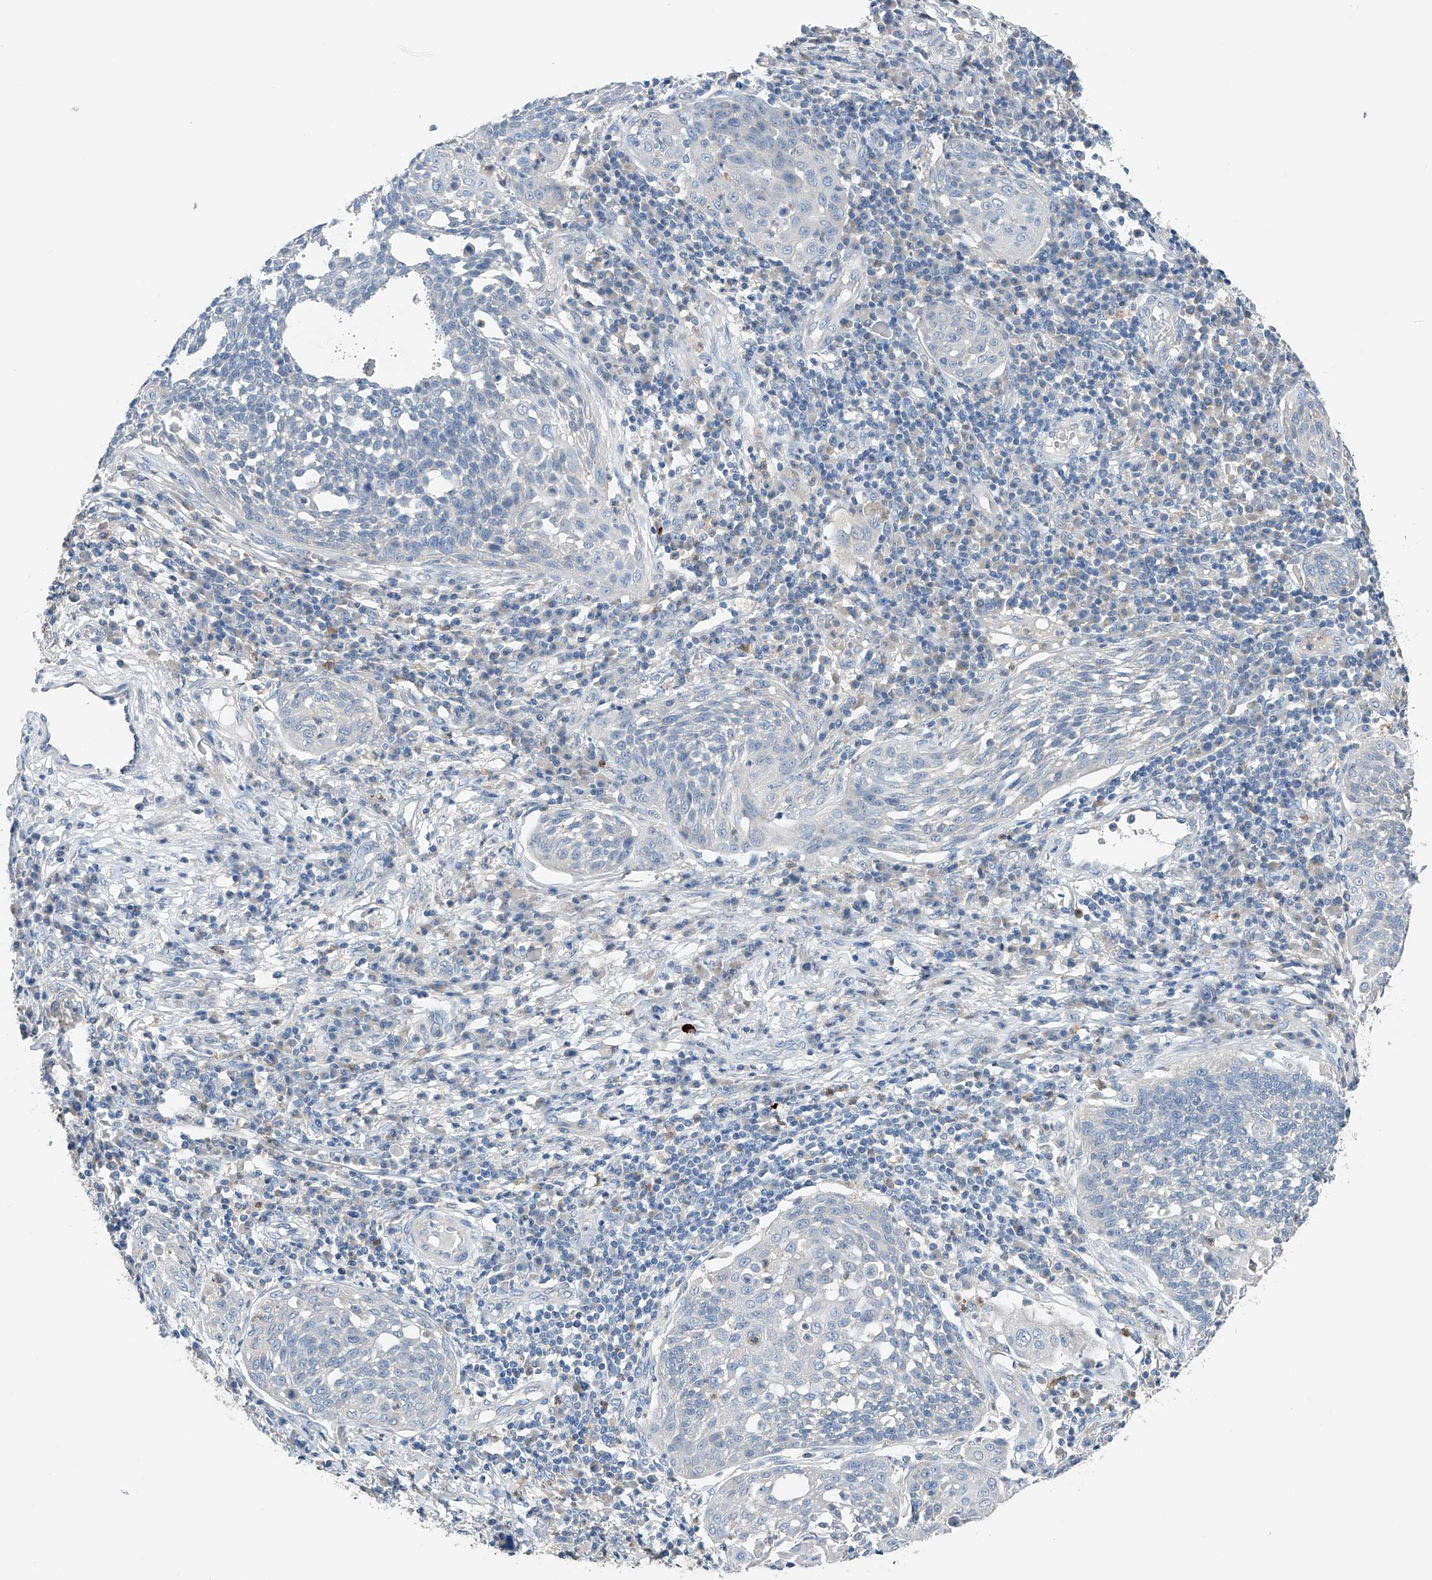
{"staining": {"intensity": "negative", "quantity": "none", "location": "none"}, "tissue": "cervical cancer", "cell_type": "Tumor cells", "image_type": "cancer", "snomed": [{"axis": "morphology", "description": "Squamous cell carcinoma, NOS"}, {"axis": "topography", "description": "Cervix"}], "caption": "High power microscopy micrograph of an IHC histopathology image of cervical cancer, revealing no significant positivity in tumor cells.", "gene": "GPC4", "patient": {"sex": "female", "age": 34}}